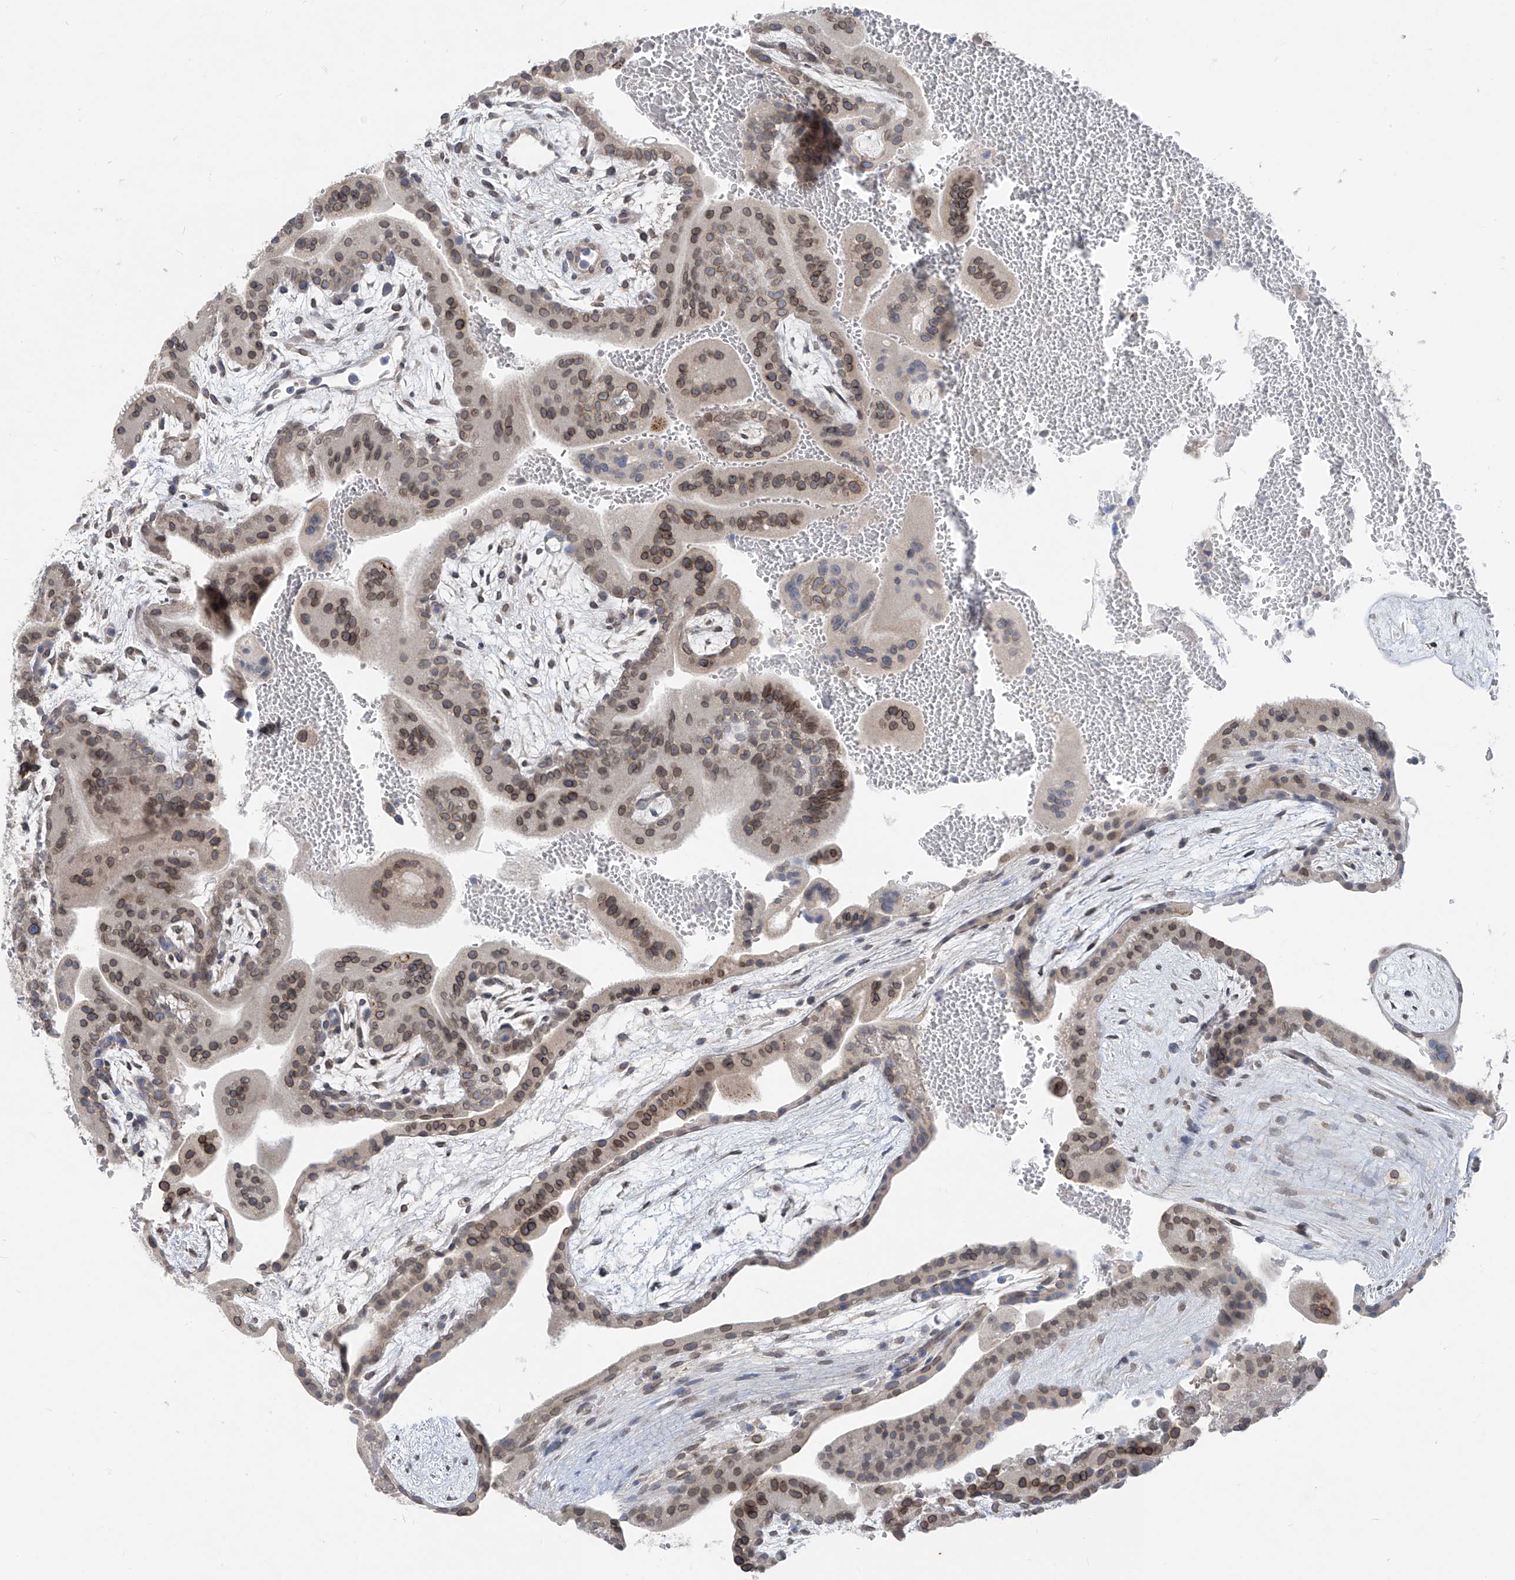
{"staining": {"intensity": "moderate", "quantity": ">75%", "location": "cytoplasmic/membranous,nuclear"}, "tissue": "placenta", "cell_type": "Trophoblastic cells", "image_type": "normal", "snomed": [{"axis": "morphology", "description": "Normal tissue, NOS"}, {"axis": "topography", "description": "Placenta"}], "caption": "IHC photomicrograph of normal placenta: placenta stained using immunohistochemistry demonstrates medium levels of moderate protein expression localized specifically in the cytoplasmic/membranous,nuclear of trophoblastic cells, appearing as a cytoplasmic/membranous,nuclear brown color.", "gene": "KRTAP25", "patient": {"sex": "female", "age": 35}}